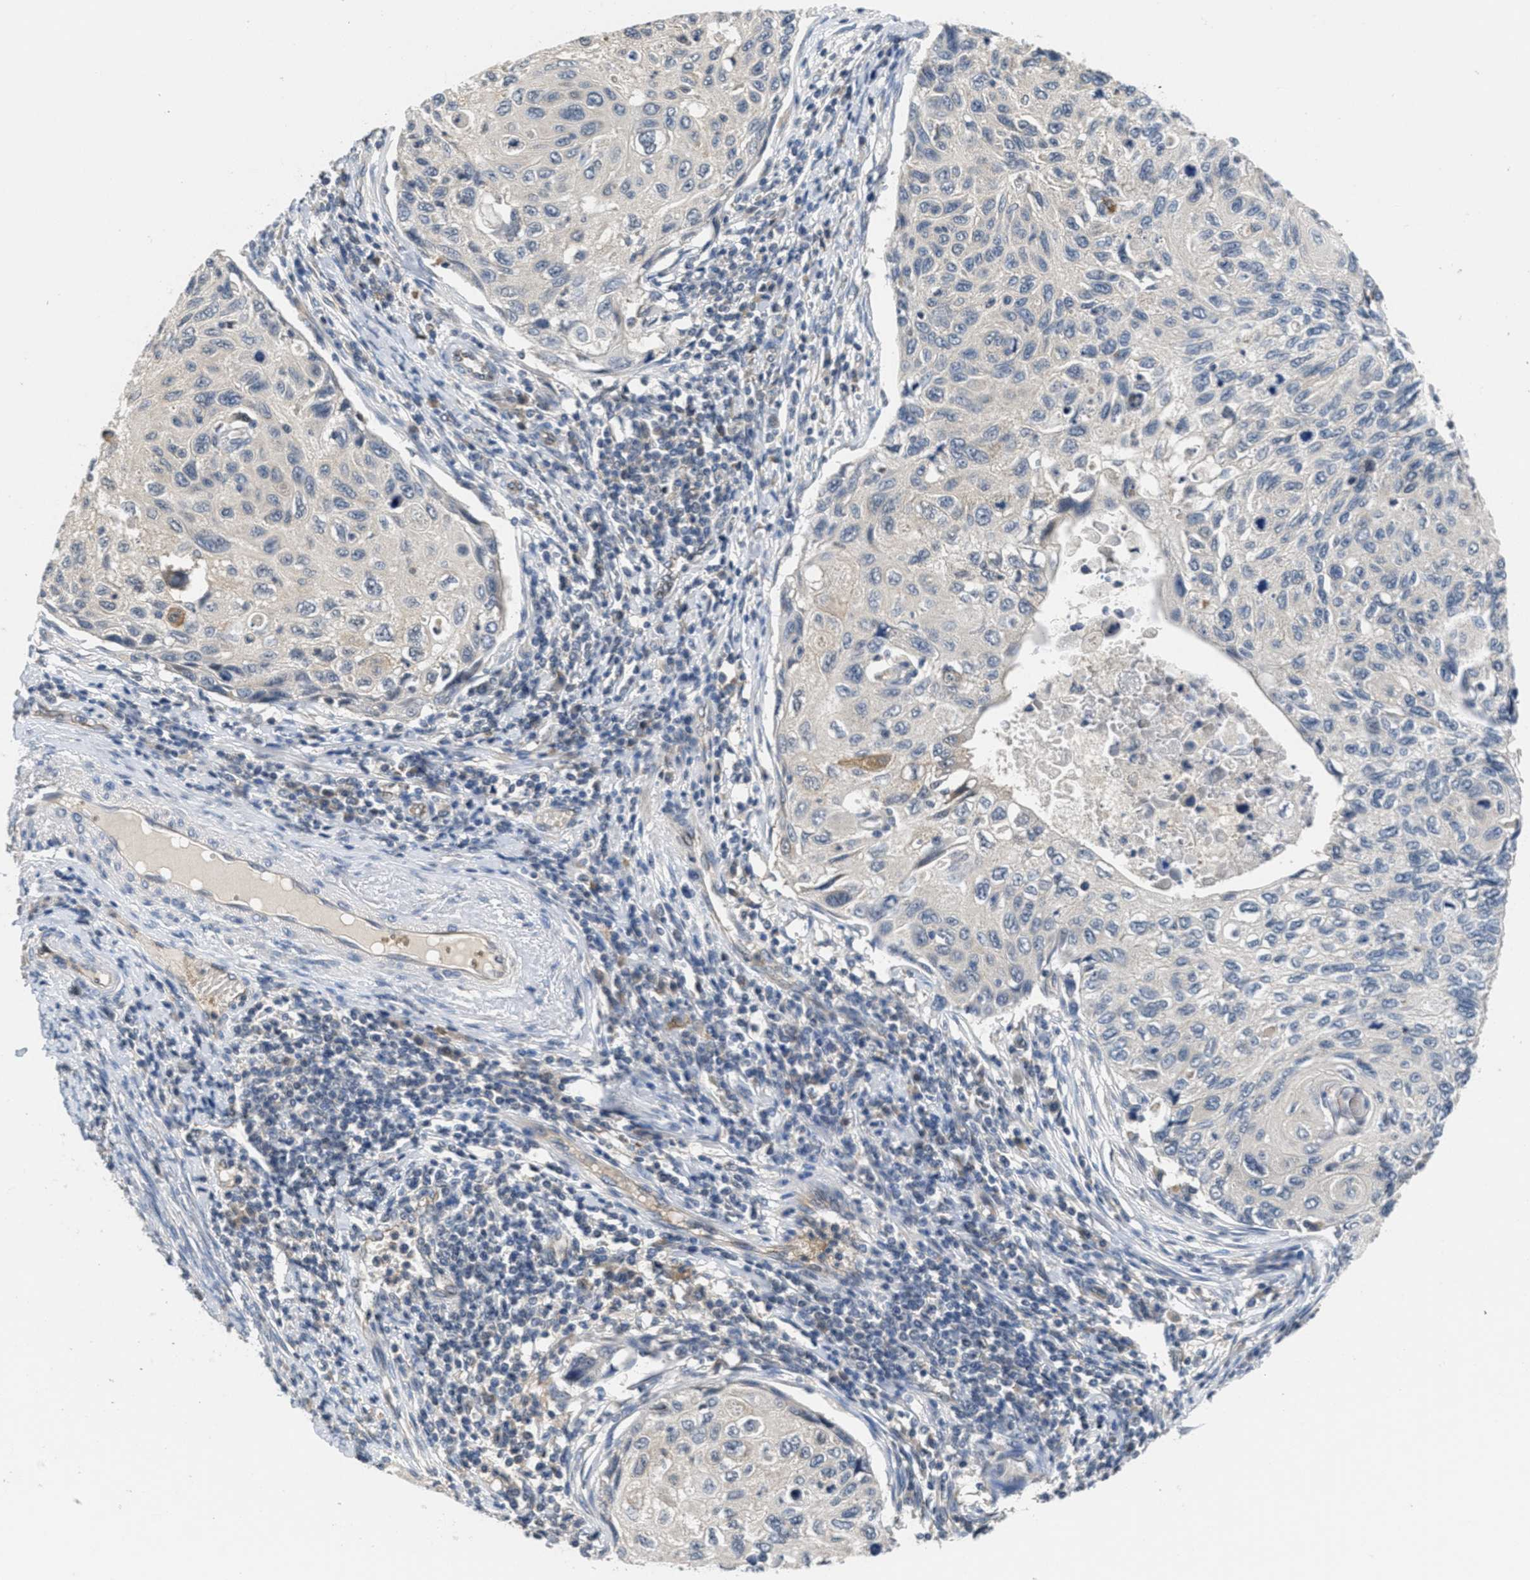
{"staining": {"intensity": "negative", "quantity": "none", "location": "none"}, "tissue": "cervical cancer", "cell_type": "Tumor cells", "image_type": "cancer", "snomed": [{"axis": "morphology", "description": "Squamous cell carcinoma, NOS"}, {"axis": "topography", "description": "Cervix"}], "caption": "Protein analysis of cervical cancer (squamous cell carcinoma) displays no significant staining in tumor cells. (DAB (3,3'-diaminobenzidine) IHC, high magnification).", "gene": "ANGPT1", "patient": {"sex": "female", "age": 70}}